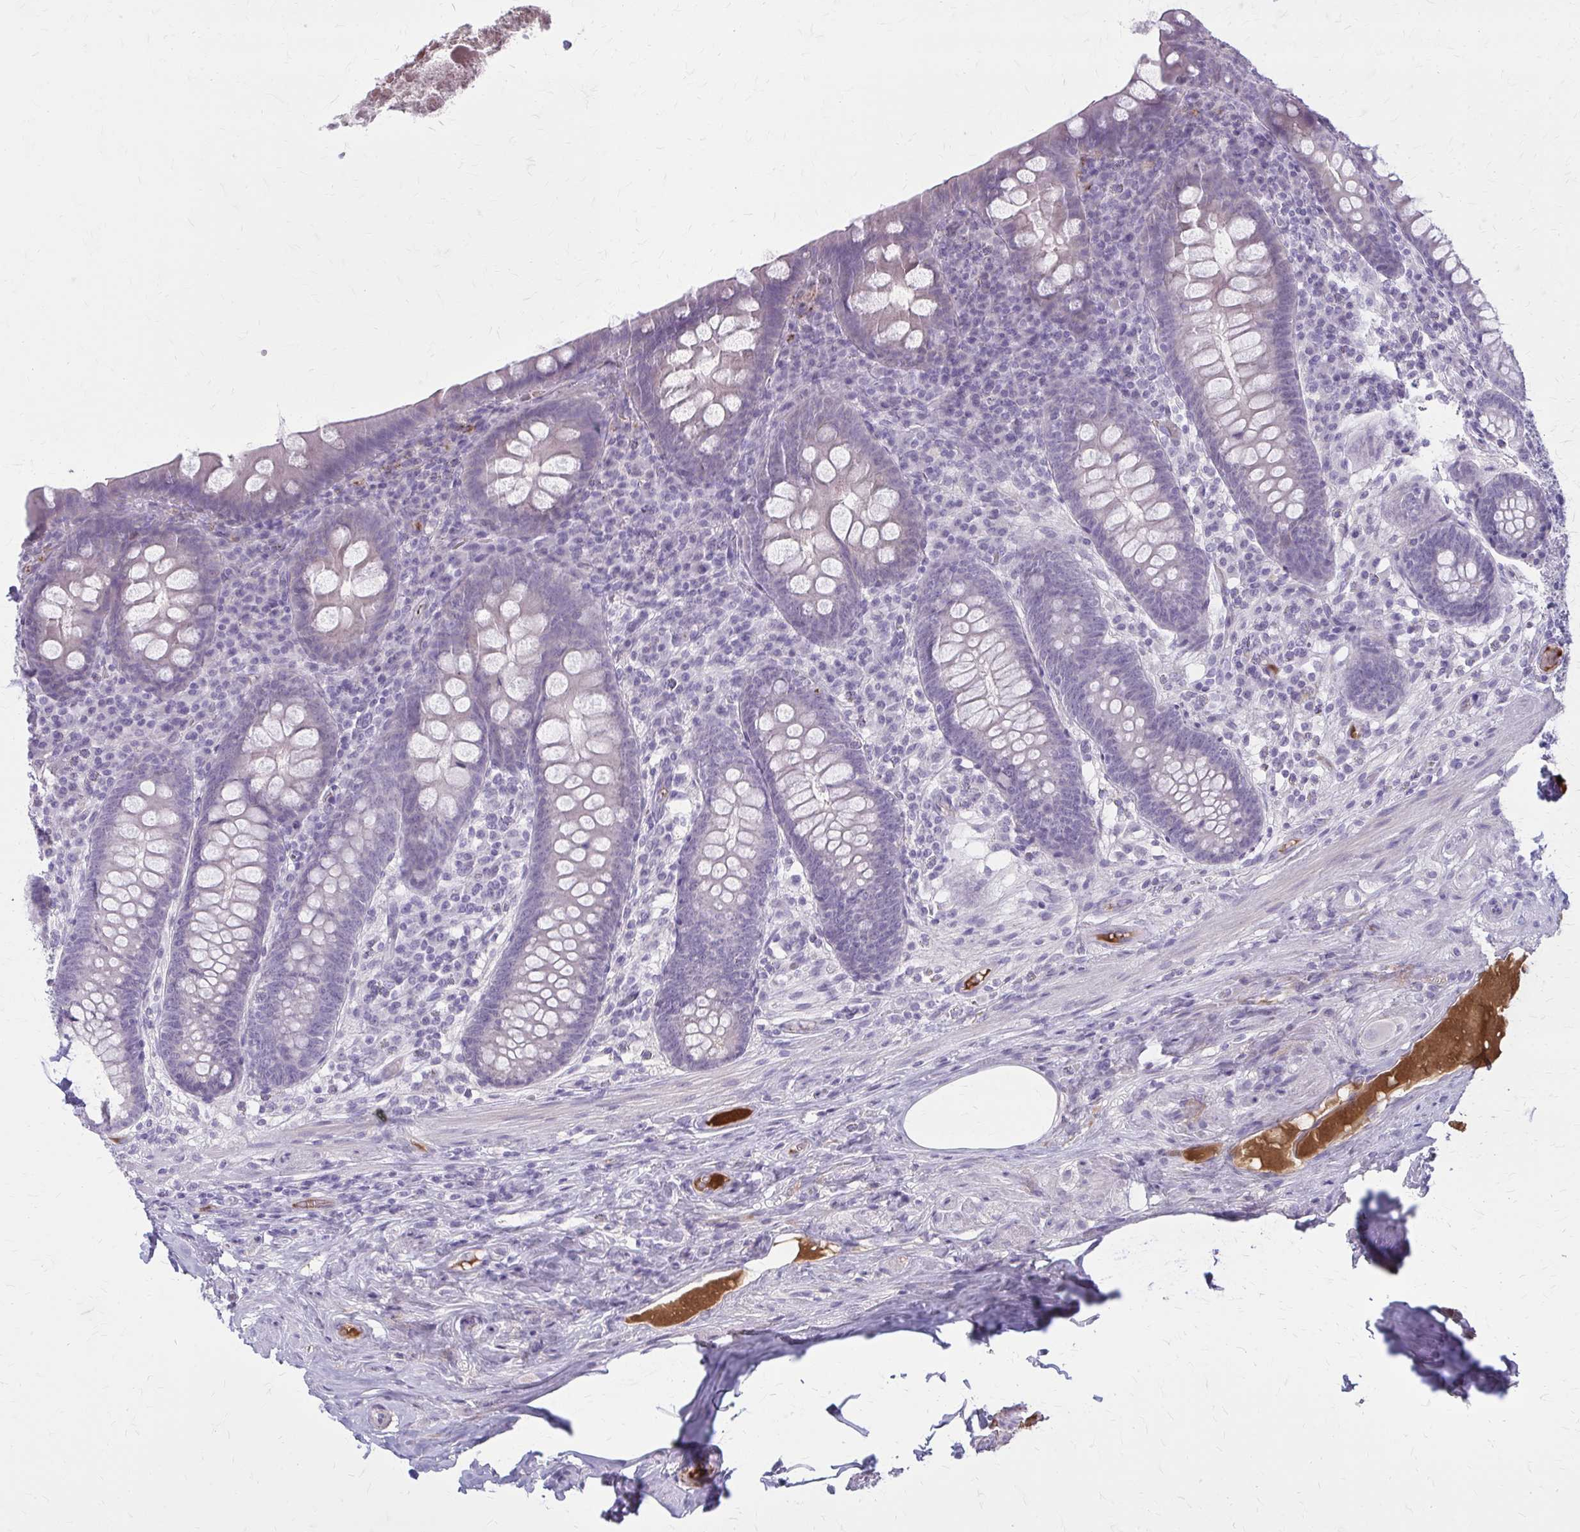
{"staining": {"intensity": "negative", "quantity": "none", "location": "none"}, "tissue": "appendix", "cell_type": "Glandular cells", "image_type": "normal", "snomed": [{"axis": "morphology", "description": "Normal tissue, NOS"}, {"axis": "topography", "description": "Appendix"}], "caption": "Immunohistochemical staining of unremarkable human appendix demonstrates no significant positivity in glandular cells.", "gene": "SERPIND1", "patient": {"sex": "male", "age": 71}}